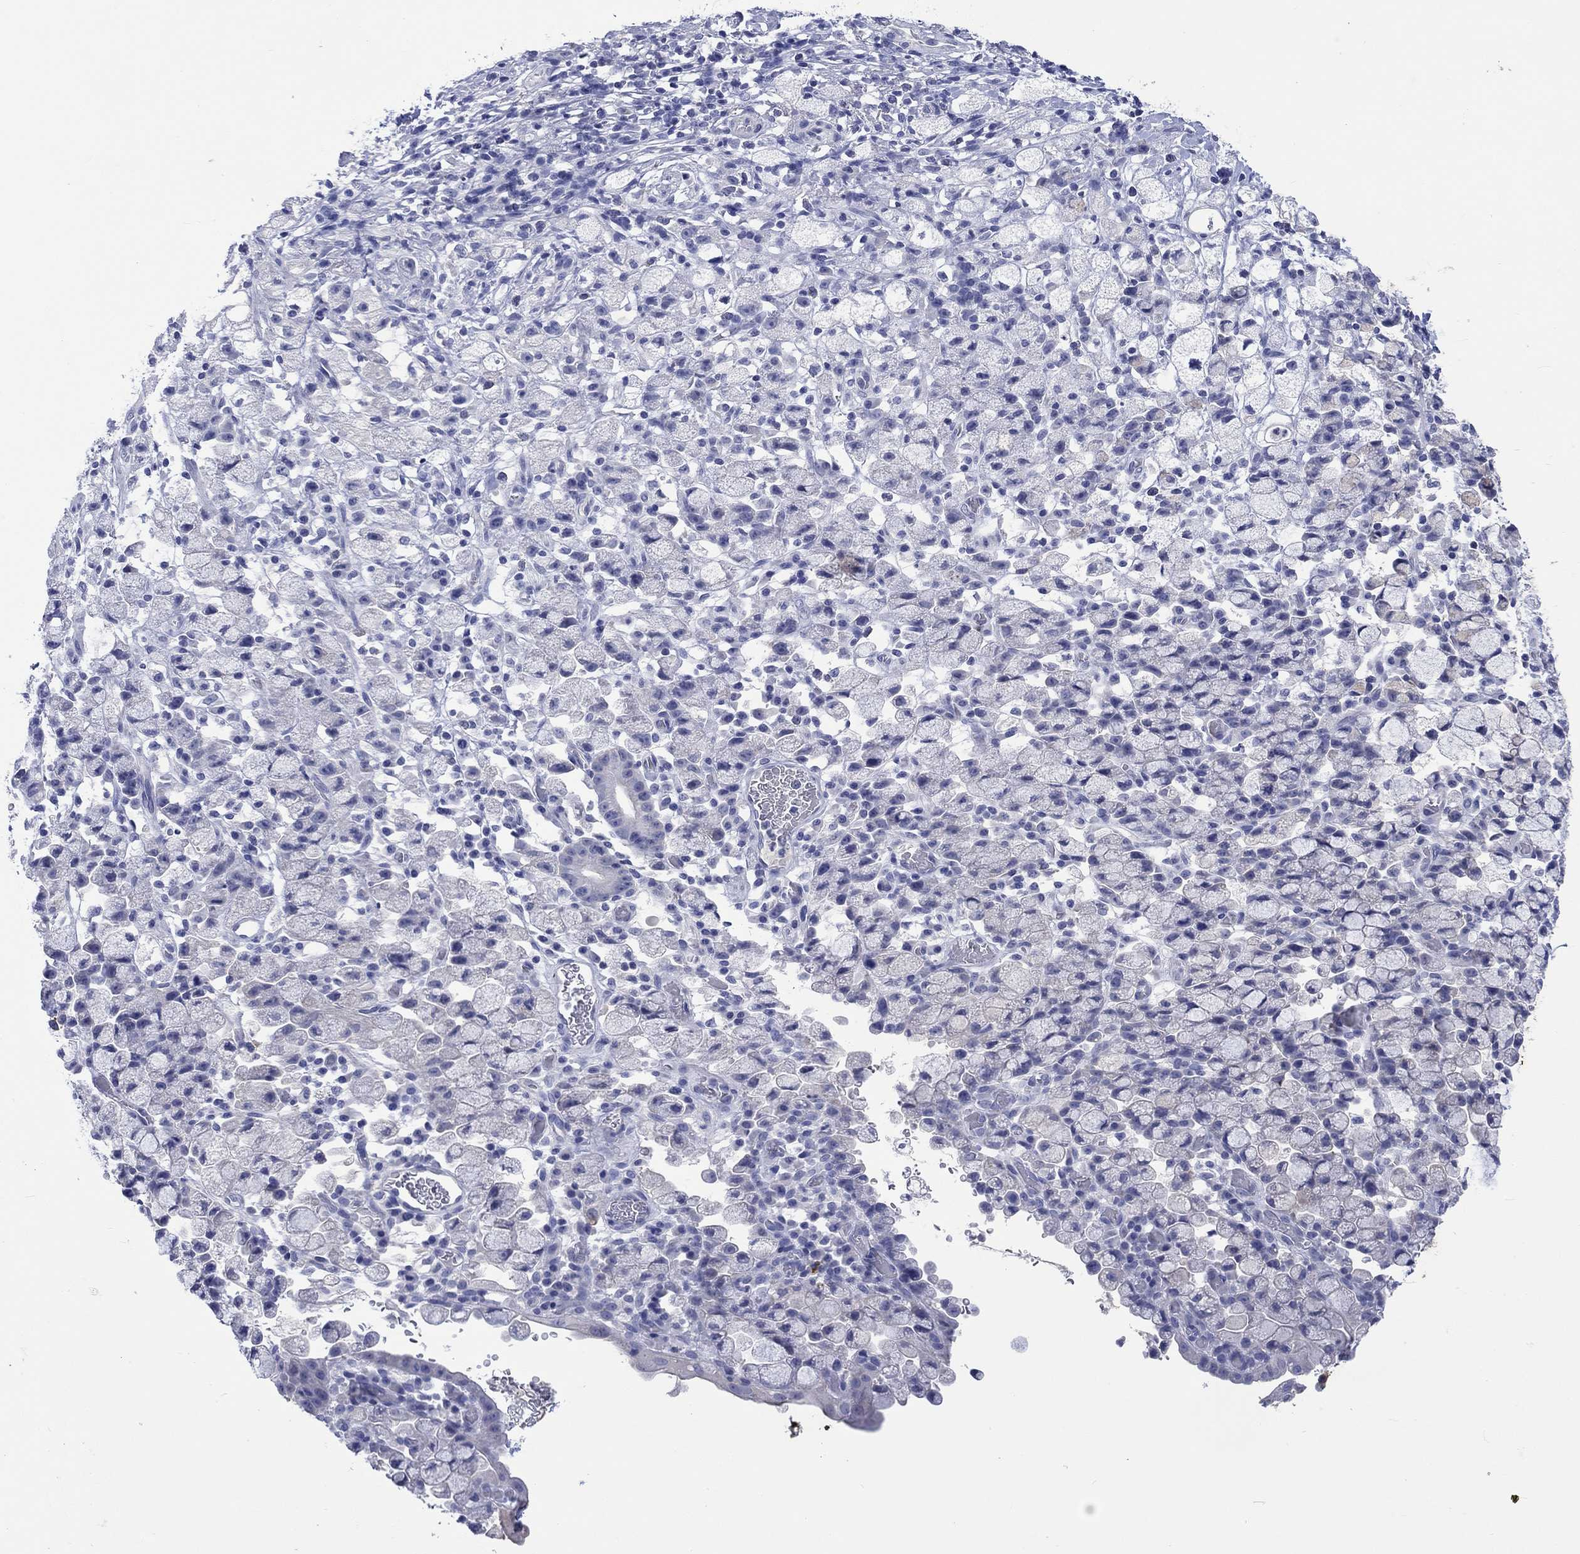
{"staining": {"intensity": "negative", "quantity": "none", "location": "none"}, "tissue": "stomach cancer", "cell_type": "Tumor cells", "image_type": "cancer", "snomed": [{"axis": "morphology", "description": "Adenocarcinoma, NOS"}, {"axis": "topography", "description": "Stomach"}], "caption": "Immunohistochemistry (IHC) photomicrograph of human stomach cancer (adenocarcinoma) stained for a protein (brown), which reveals no positivity in tumor cells.", "gene": "TOMM20L", "patient": {"sex": "male", "age": 58}}